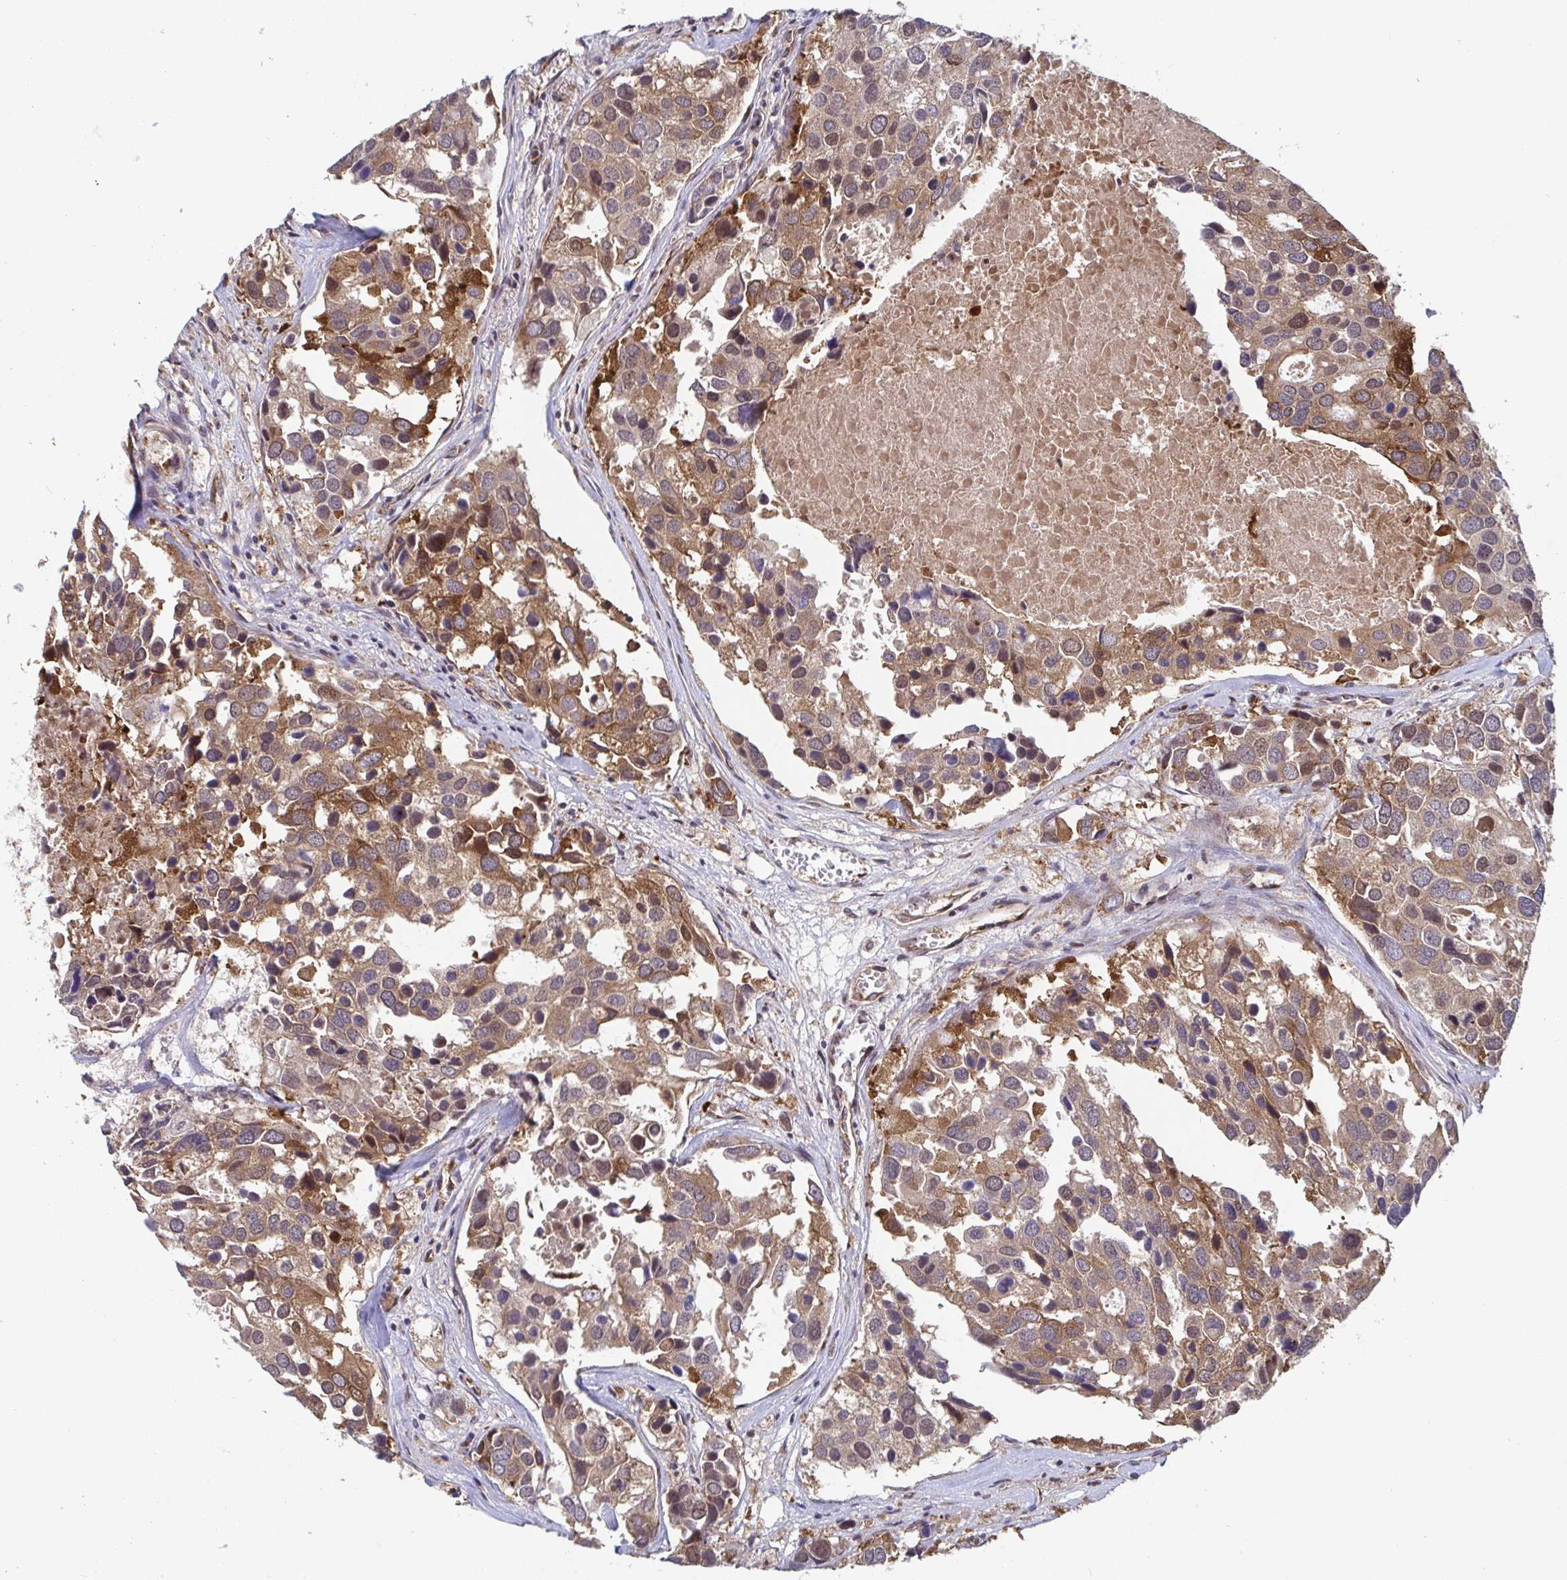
{"staining": {"intensity": "moderate", "quantity": ">75%", "location": "cytoplasmic/membranous"}, "tissue": "breast cancer", "cell_type": "Tumor cells", "image_type": "cancer", "snomed": [{"axis": "morphology", "description": "Duct carcinoma"}, {"axis": "topography", "description": "Breast"}], "caption": "The micrograph demonstrates staining of breast intraductal carcinoma, revealing moderate cytoplasmic/membranous protein staining (brown color) within tumor cells.", "gene": "ATP5MJ", "patient": {"sex": "female", "age": 83}}